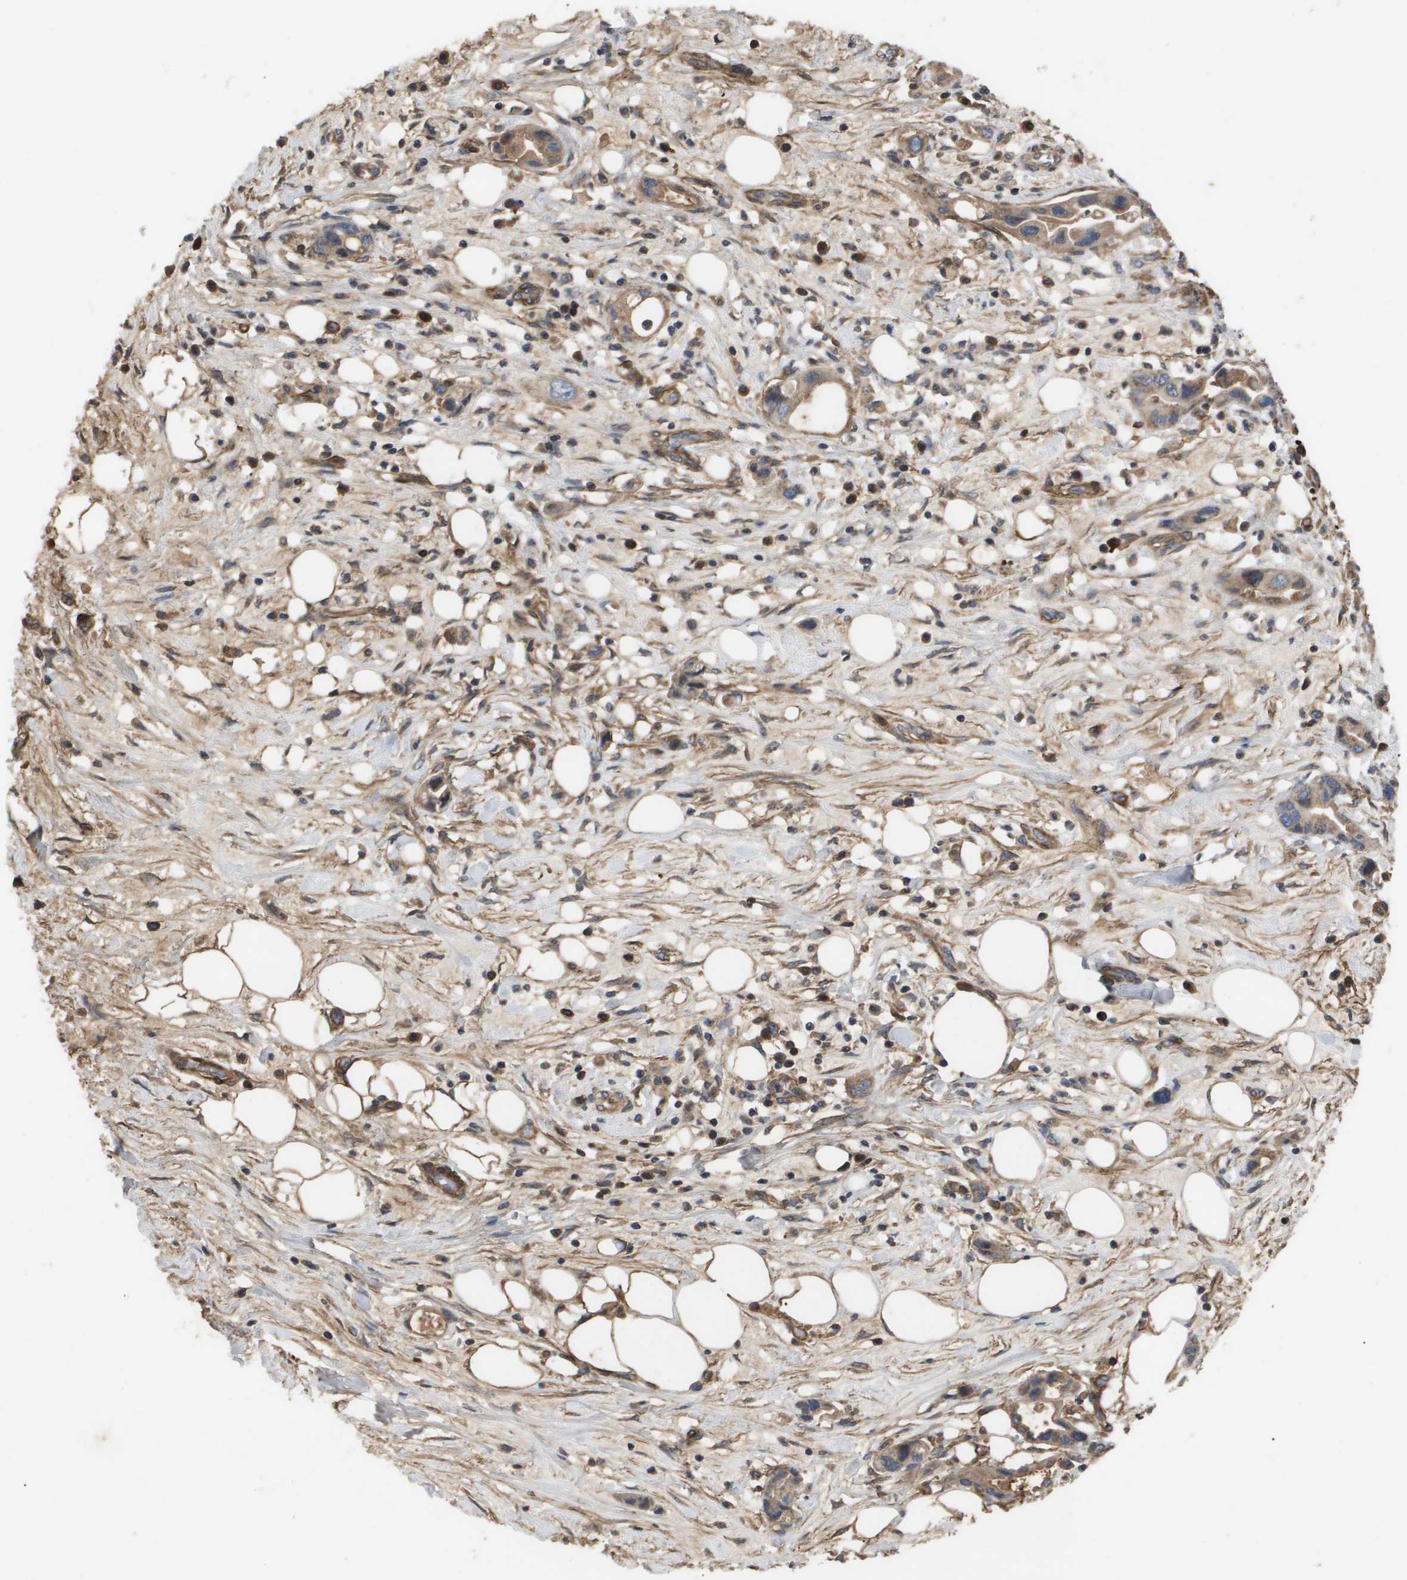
{"staining": {"intensity": "moderate", "quantity": ">75%", "location": "cytoplasmic/membranous"}, "tissue": "pancreatic cancer", "cell_type": "Tumor cells", "image_type": "cancer", "snomed": [{"axis": "morphology", "description": "Adenocarcinoma, NOS"}, {"axis": "topography", "description": "Pancreas"}], "caption": "A brown stain shows moderate cytoplasmic/membranous positivity of a protein in human pancreatic cancer tumor cells.", "gene": "TNS1", "patient": {"sex": "female", "age": 57}}